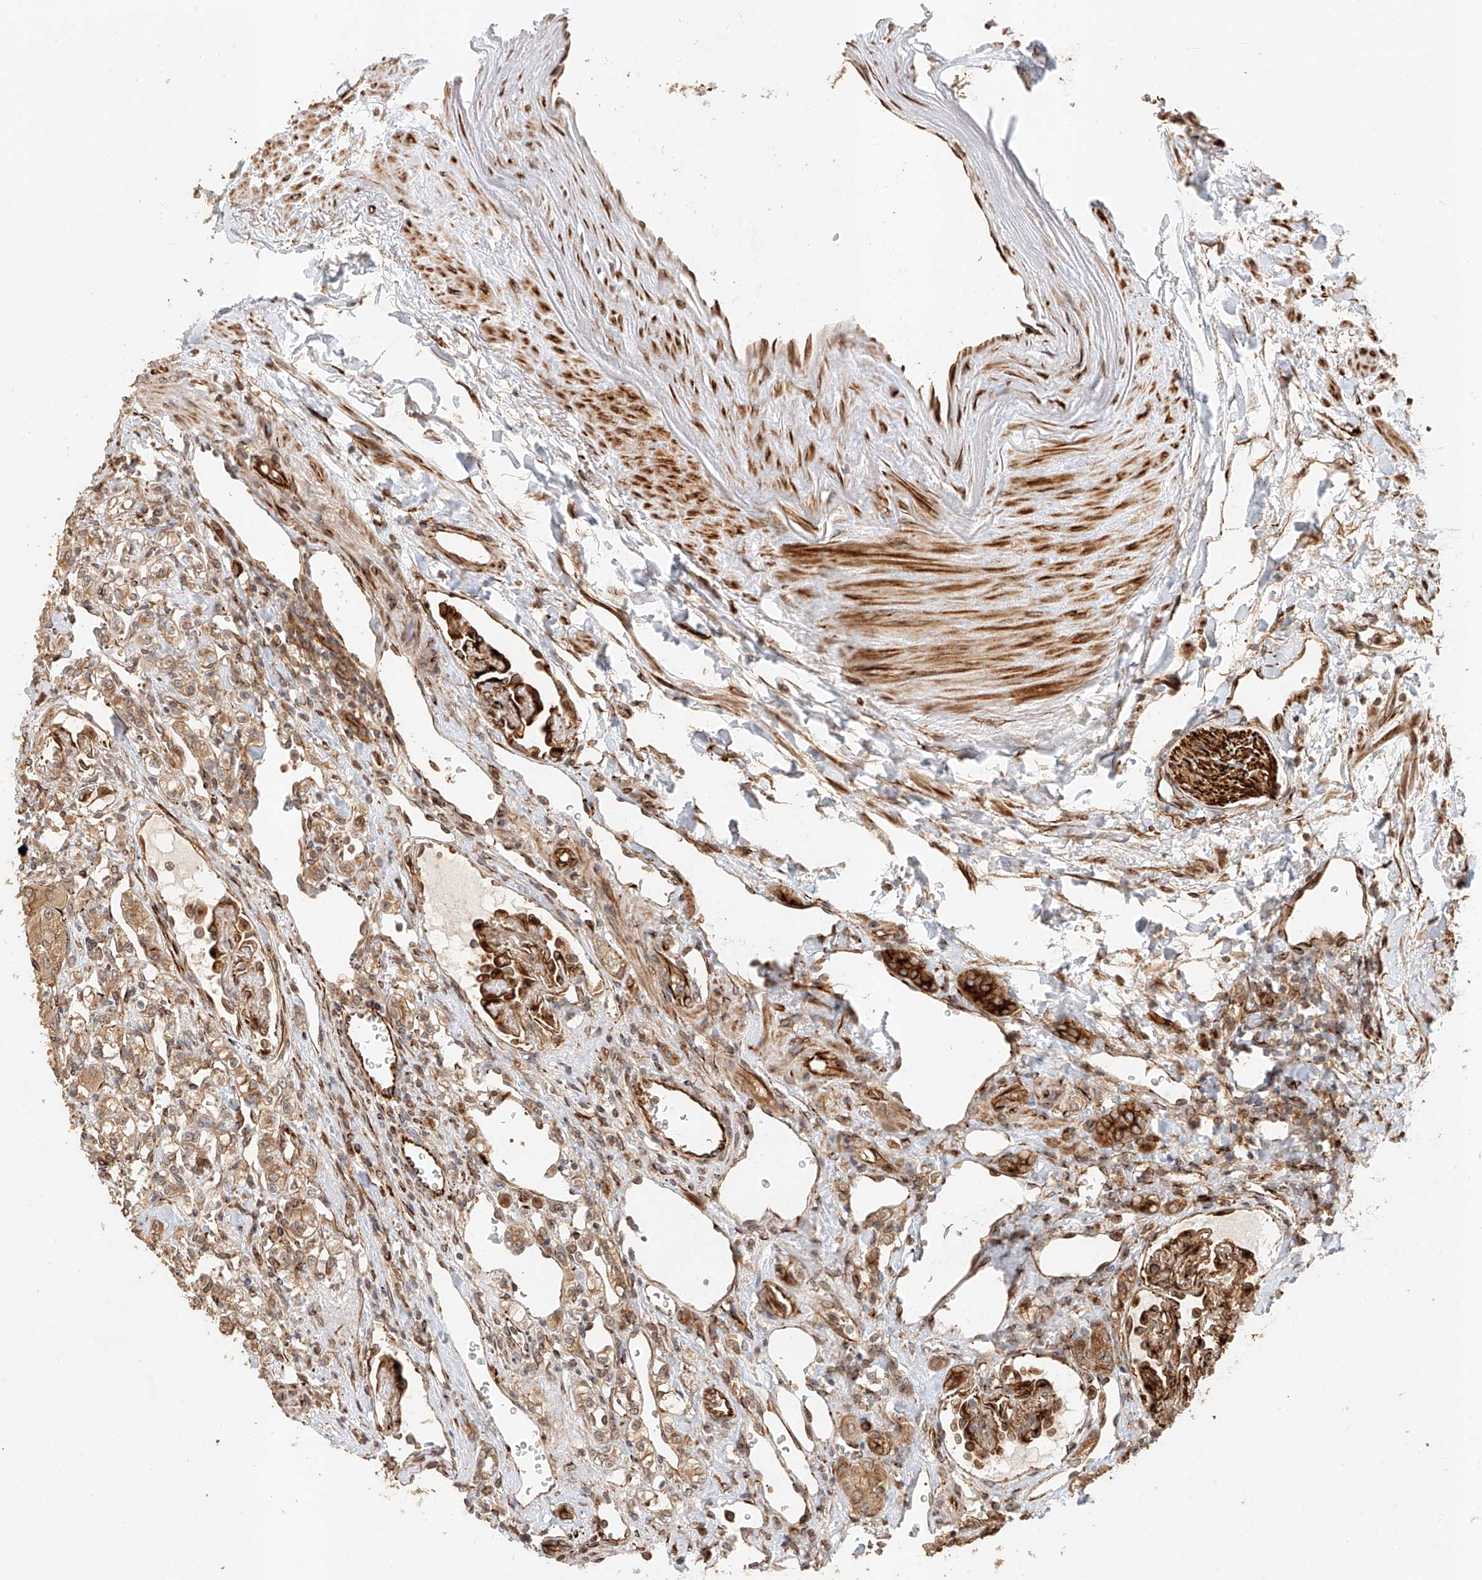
{"staining": {"intensity": "weak", "quantity": ">75%", "location": "cytoplasmic/membranous"}, "tissue": "renal cancer", "cell_type": "Tumor cells", "image_type": "cancer", "snomed": [{"axis": "morphology", "description": "Adenocarcinoma, NOS"}, {"axis": "topography", "description": "Kidney"}], "caption": "This is a photomicrograph of immunohistochemistry staining of renal cancer (adenocarcinoma), which shows weak expression in the cytoplasmic/membranous of tumor cells.", "gene": "NAP1L1", "patient": {"sex": "male", "age": 77}}